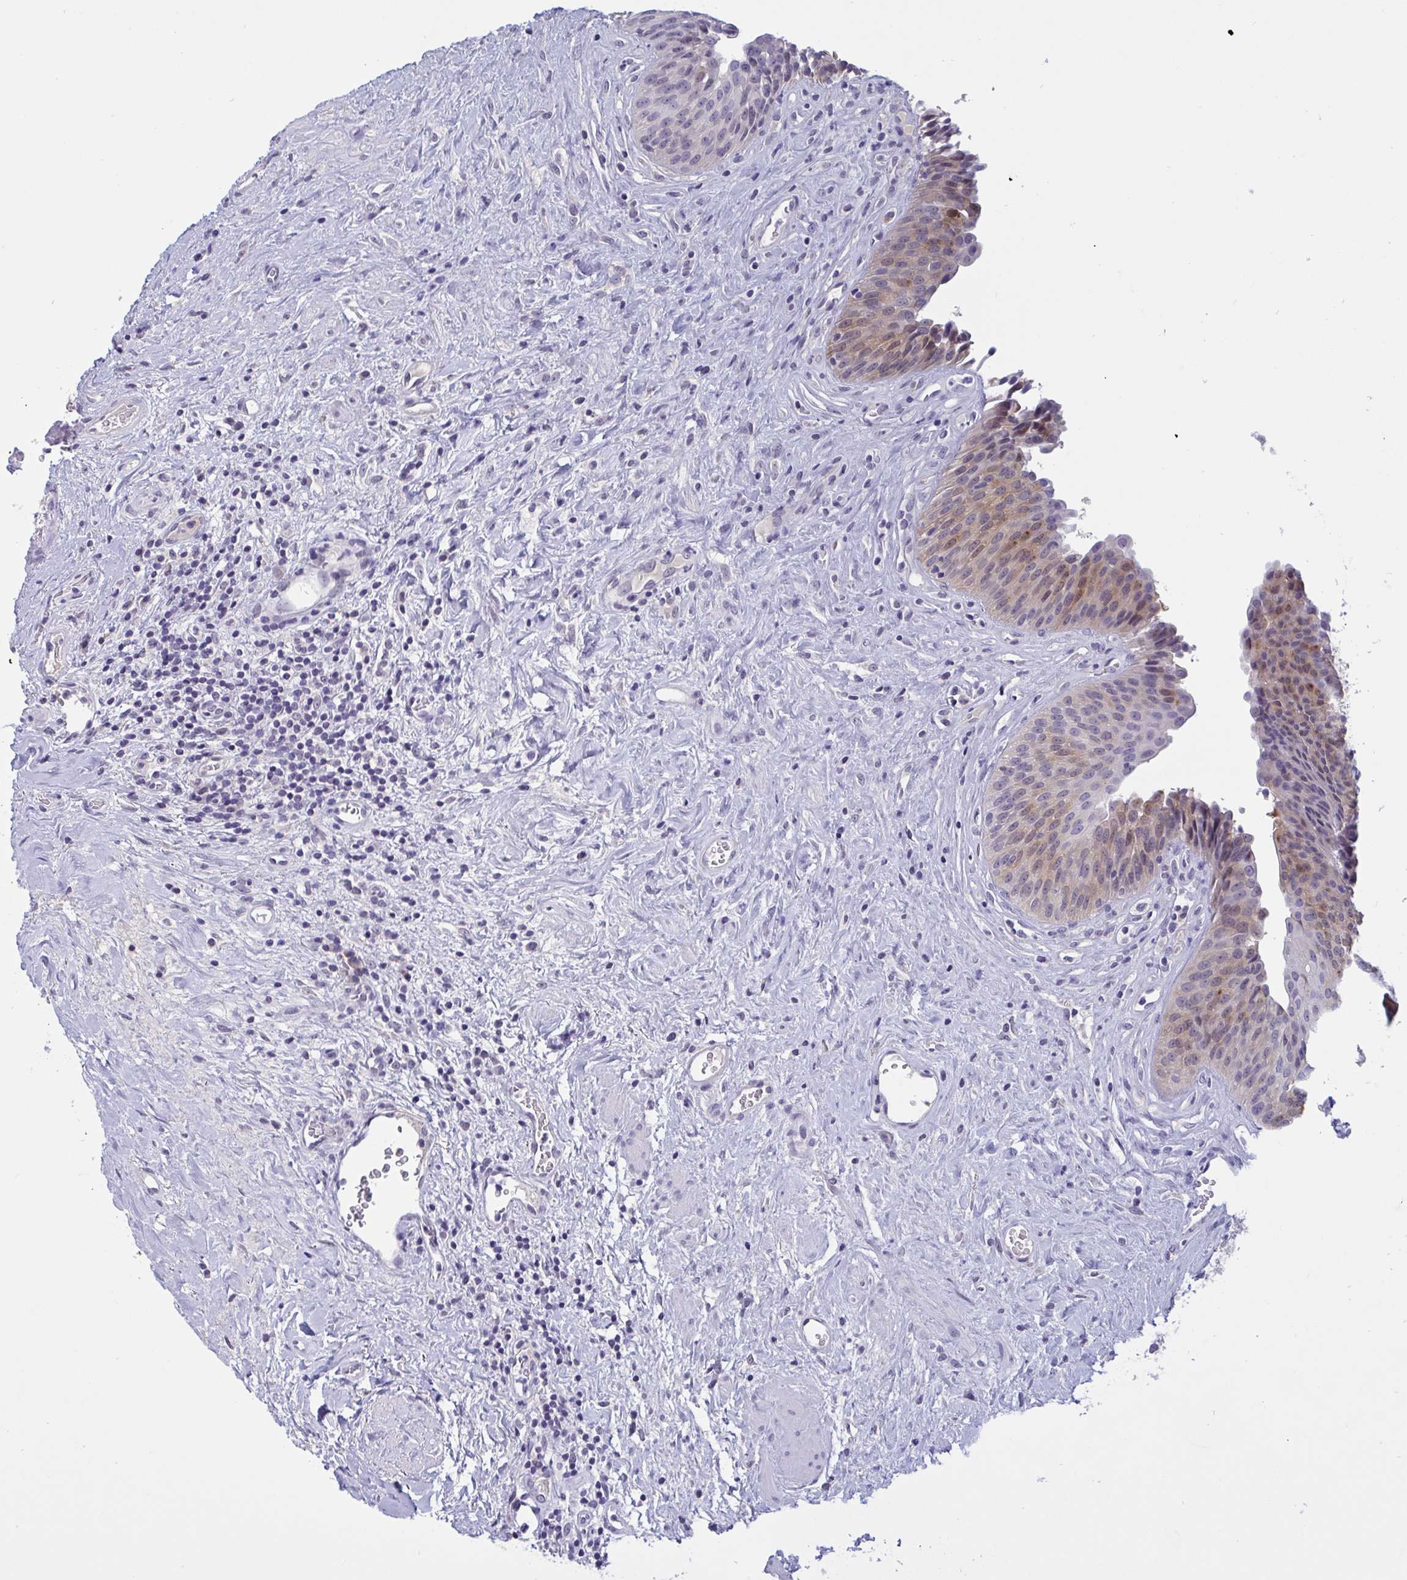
{"staining": {"intensity": "weak", "quantity": "25%-75%", "location": "cytoplasmic/membranous"}, "tissue": "urinary bladder", "cell_type": "Urothelial cells", "image_type": "normal", "snomed": [{"axis": "morphology", "description": "Normal tissue, NOS"}, {"axis": "topography", "description": "Urinary bladder"}], "caption": "Normal urinary bladder was stained to show a protein in brown. There is low levels of weak cytoplasmic/membranous positivity in about 25%-75% of urothelial cells. The staining is performed using DAB (3,3'-diaminobenzidine) brown chromogen to label protein expression. The nuclei are counter-stained blue using hematoxylin.", "gene": "SERPINB13", "patient": {"sex": "female", "age": 56}}